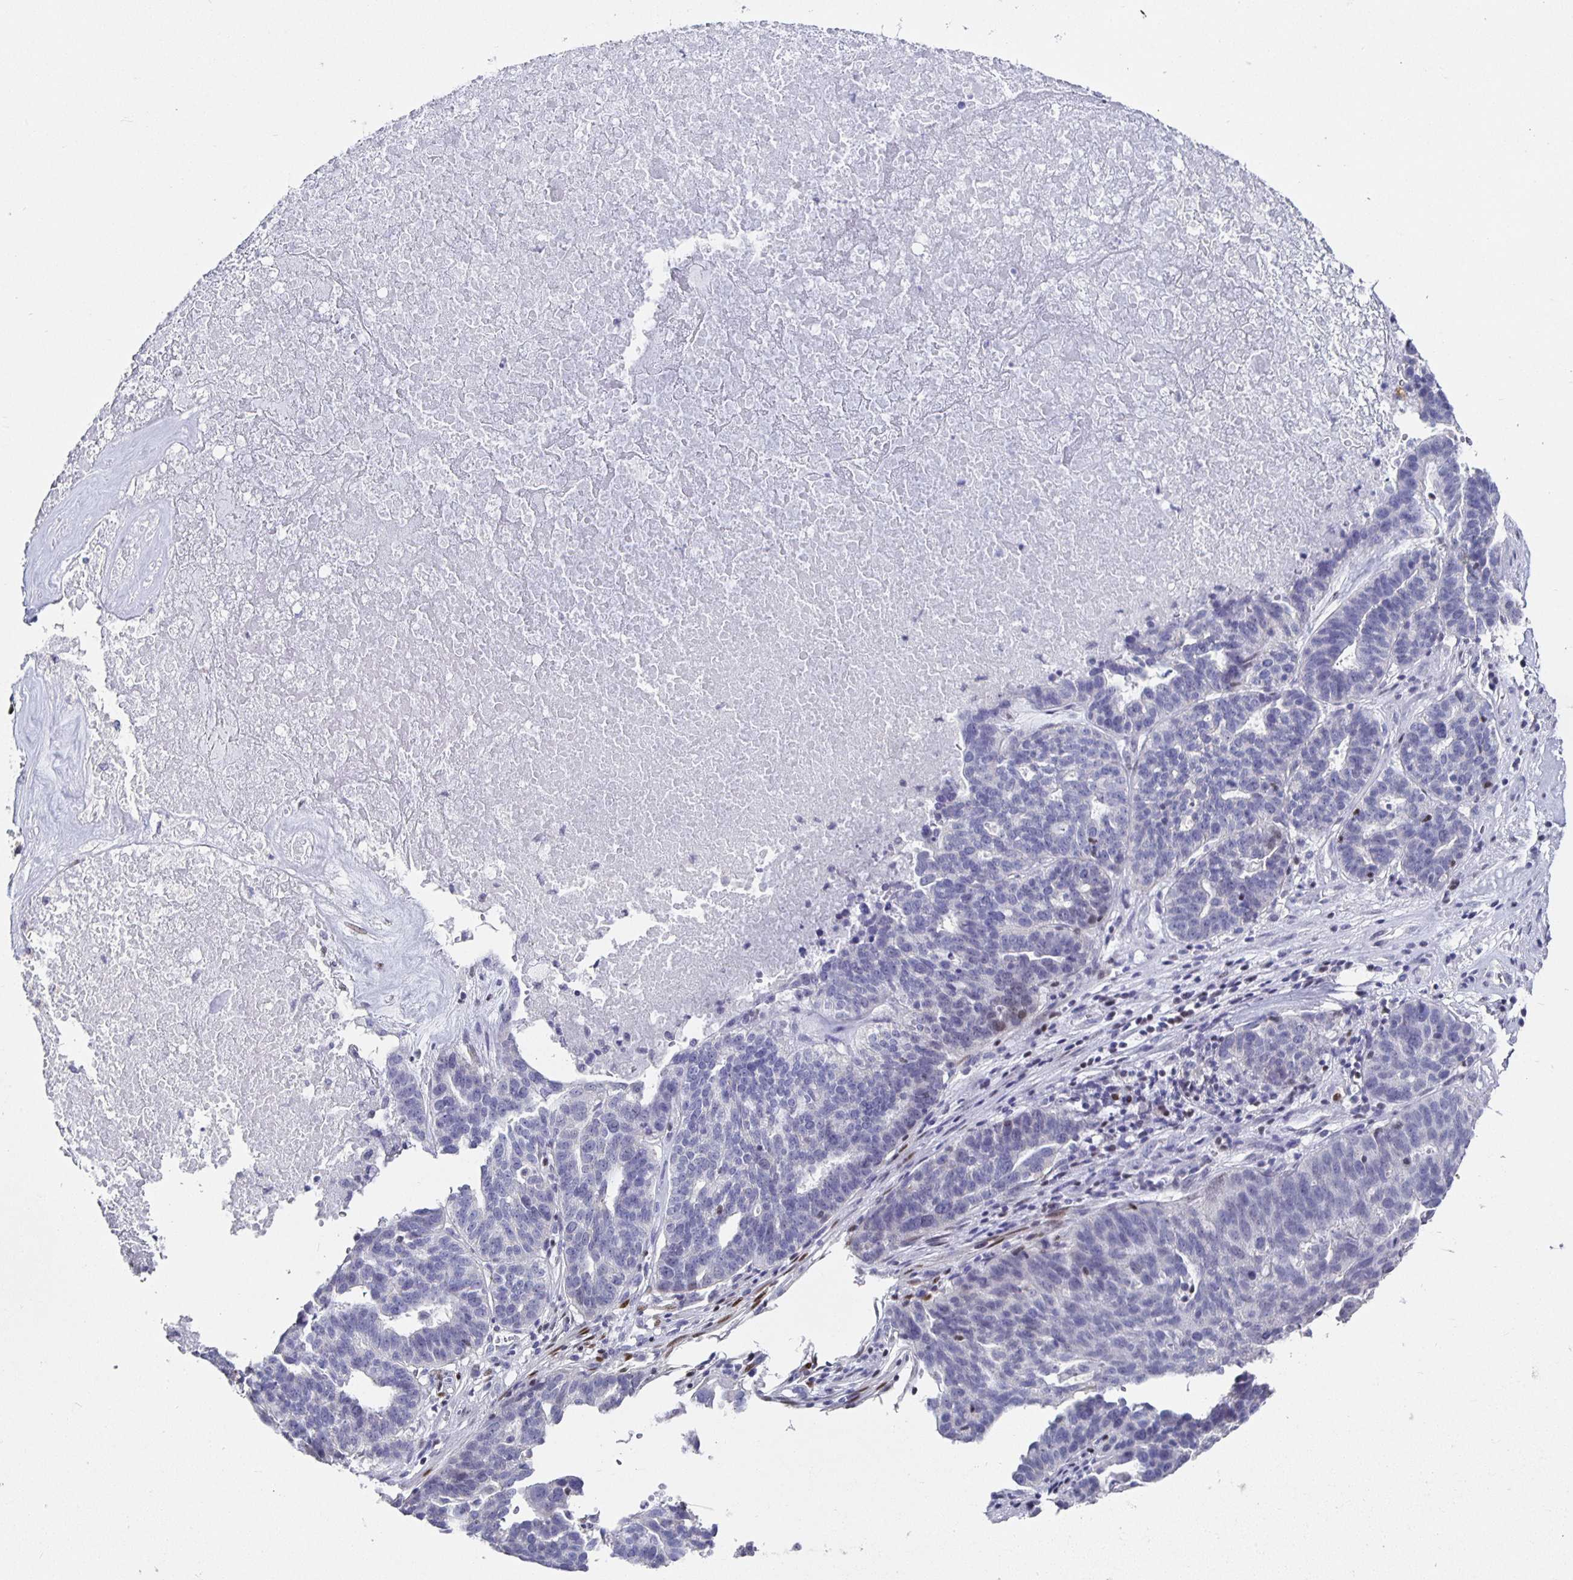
{"staining": {"intensity": "negative", "quantity": "none", "location": "none"}, "tissue": "ovarian cancer", "cell_type": "Tumor cells", "image_type": "cancer", "snomed": [{"axis": "morphology", "description": "Cystadenocarcinoma, serous, NOS"}, {"axis": "topography", "description": "Ovary"}], "caption": "Immunohistochemistry (IHC) photomicrograph of ovarian cancer (serous cystadenocarcinoma) stained for a protein (brown), which displays no staining in tumor cells.", "gene": "RUNX2", "patient": {"sex": "female", "age": 59}}